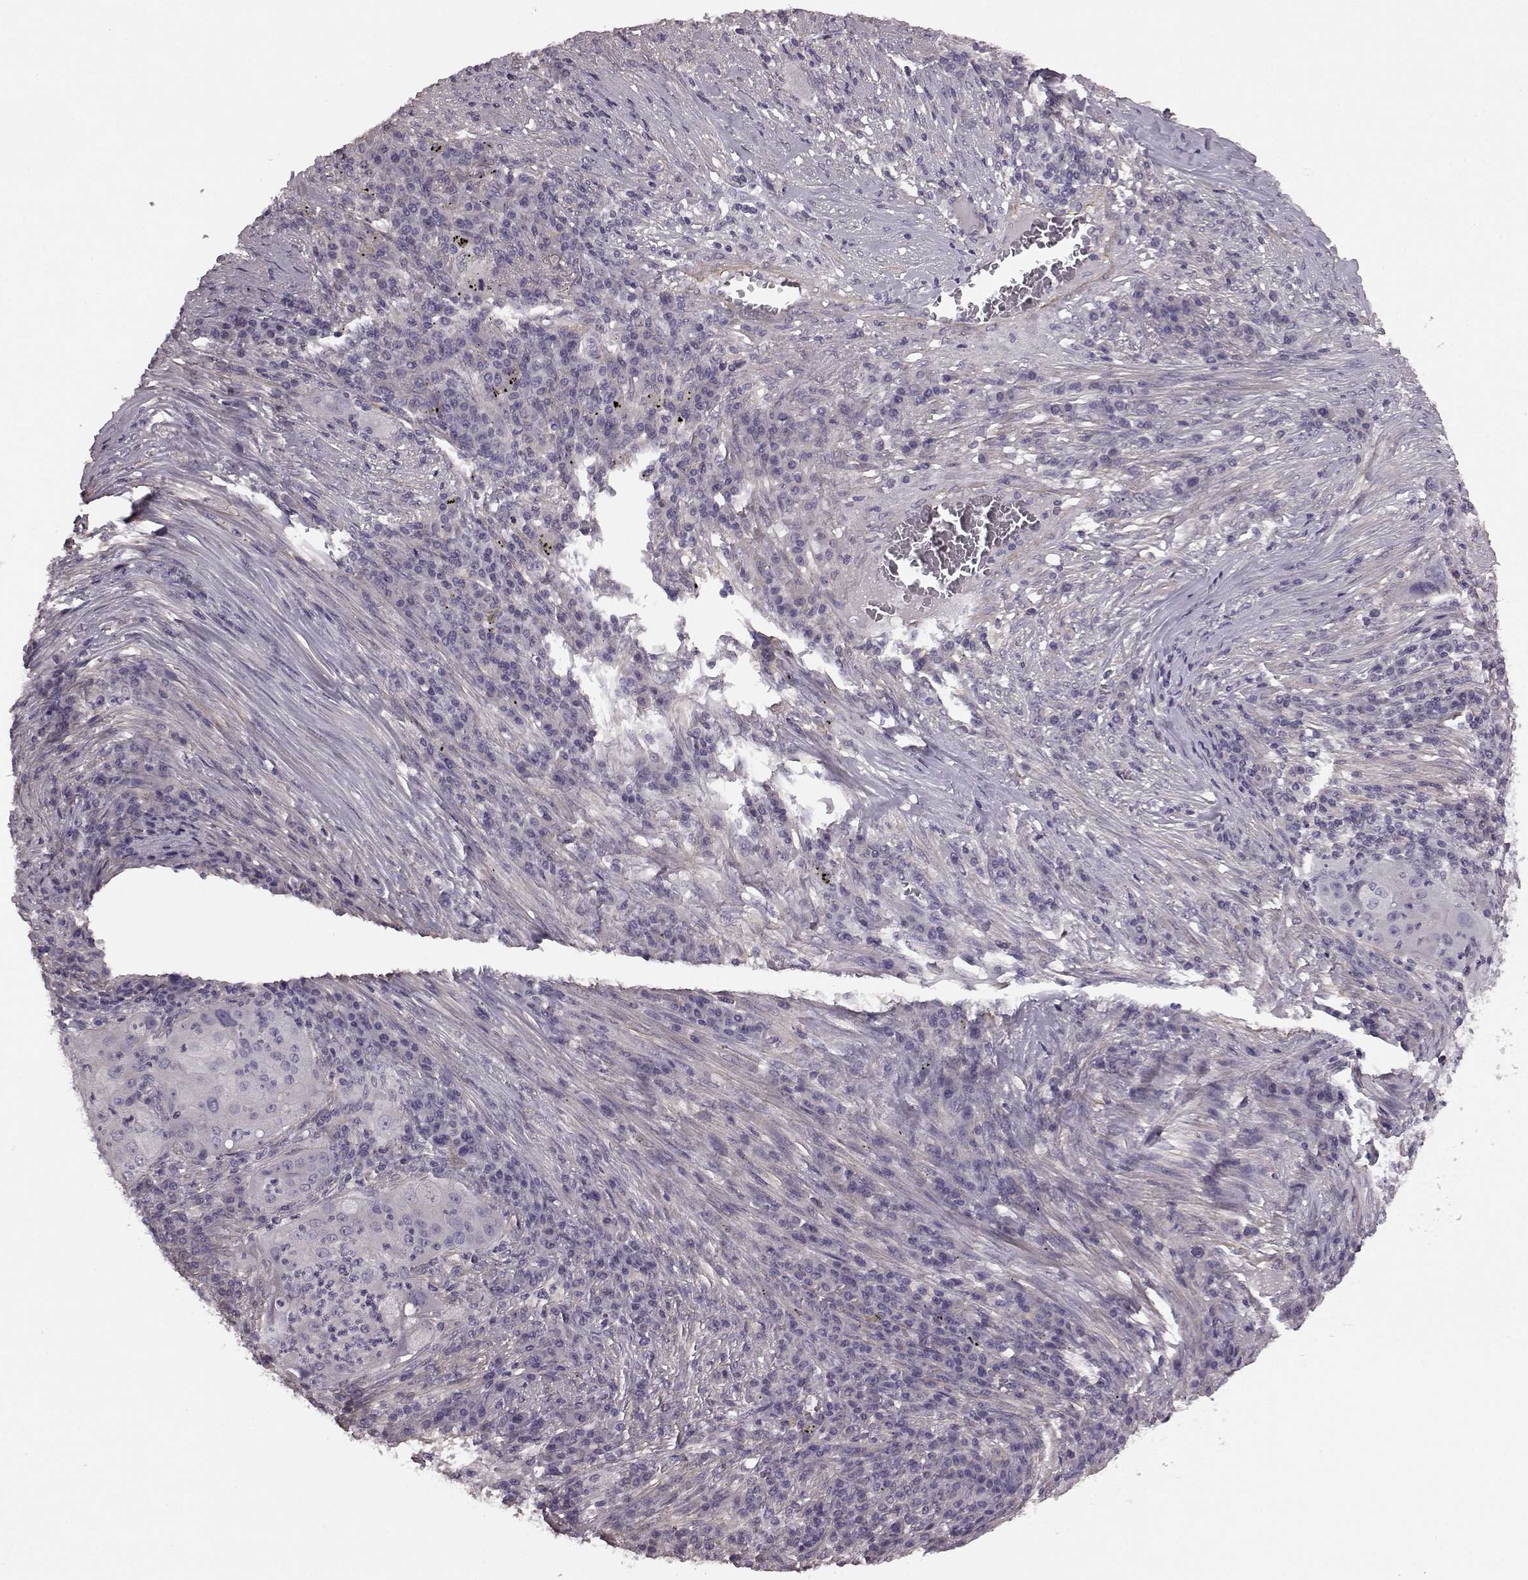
{"staining": {"intensity": "negative", "quantity": "none", "location": "none"}, "tissue": "lung cancer", "cell_type": "Tumor cells", "image_type": "cancer", "snomed": [{"axis": "morphology", "description": "Squamous cell carcinoma, NOS"}, {"axis": "topography", "description": "Lung"}], "caption": "Immunohistochemistry of lung cancer (squamous cell carcinoma) exhibits no staining in tumor cells.", "gene": "GRK1", "patient": {"sex": "female", "age": 59}}